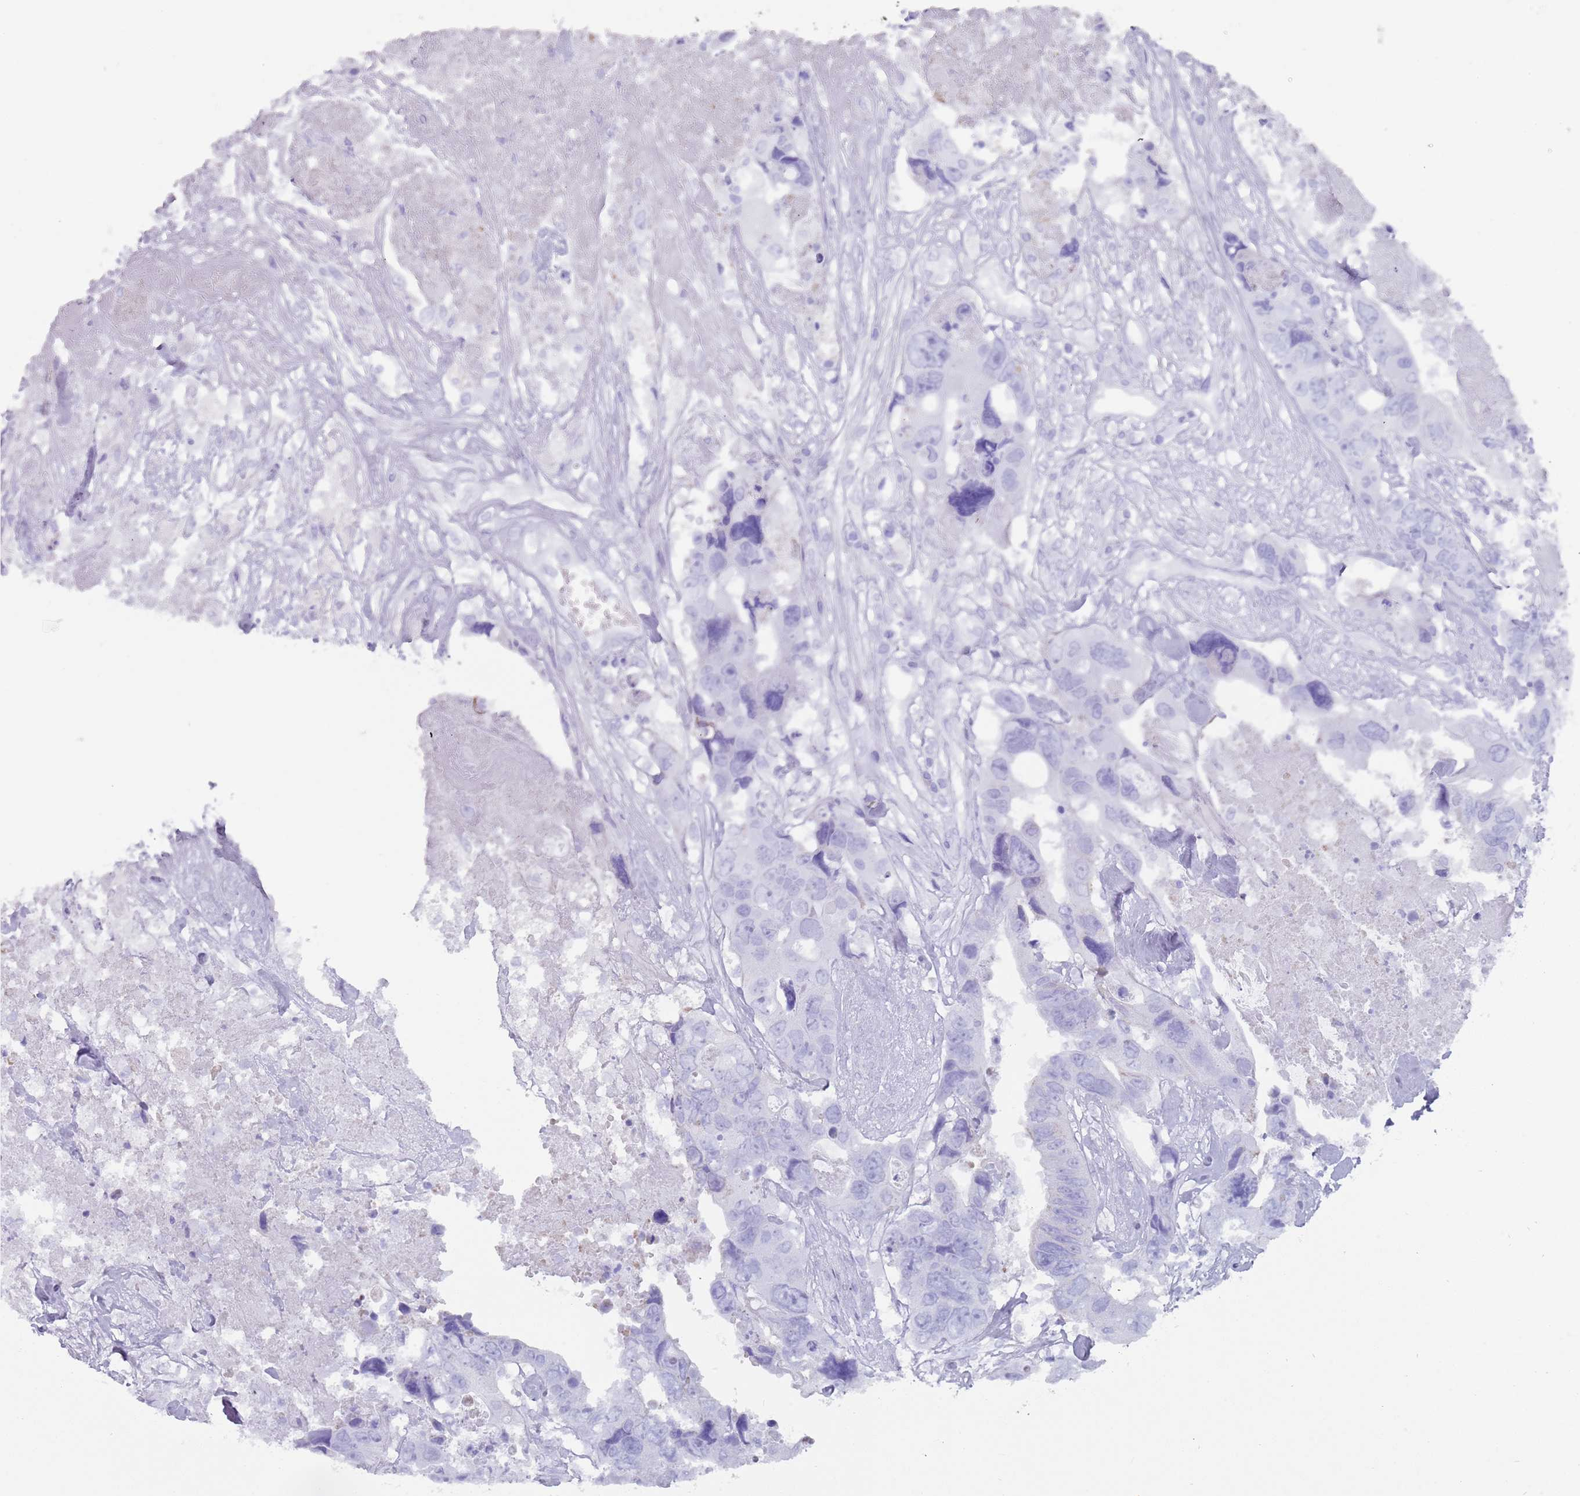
{"staining": {"intensity": "negative", "quantity": "none", "location": "none"}, "tissue": "colorectal cancer", "cell_type": "Tumor cells", "image_type": "cancer", "snomed": [{"axis": "morphology", "description": "Adenocarcinoma, NOS"}, {"axis": "topography", "description": "Rectum"}], "caption": "Immunohistochemistry micrograph of neoplastic tissue: human colorectal adenocarcinoma stained with DAB shows no significant protein expression in tumor cells.", "gene": "HDAC8", "patient": {"sex": "male", "age": 57}}